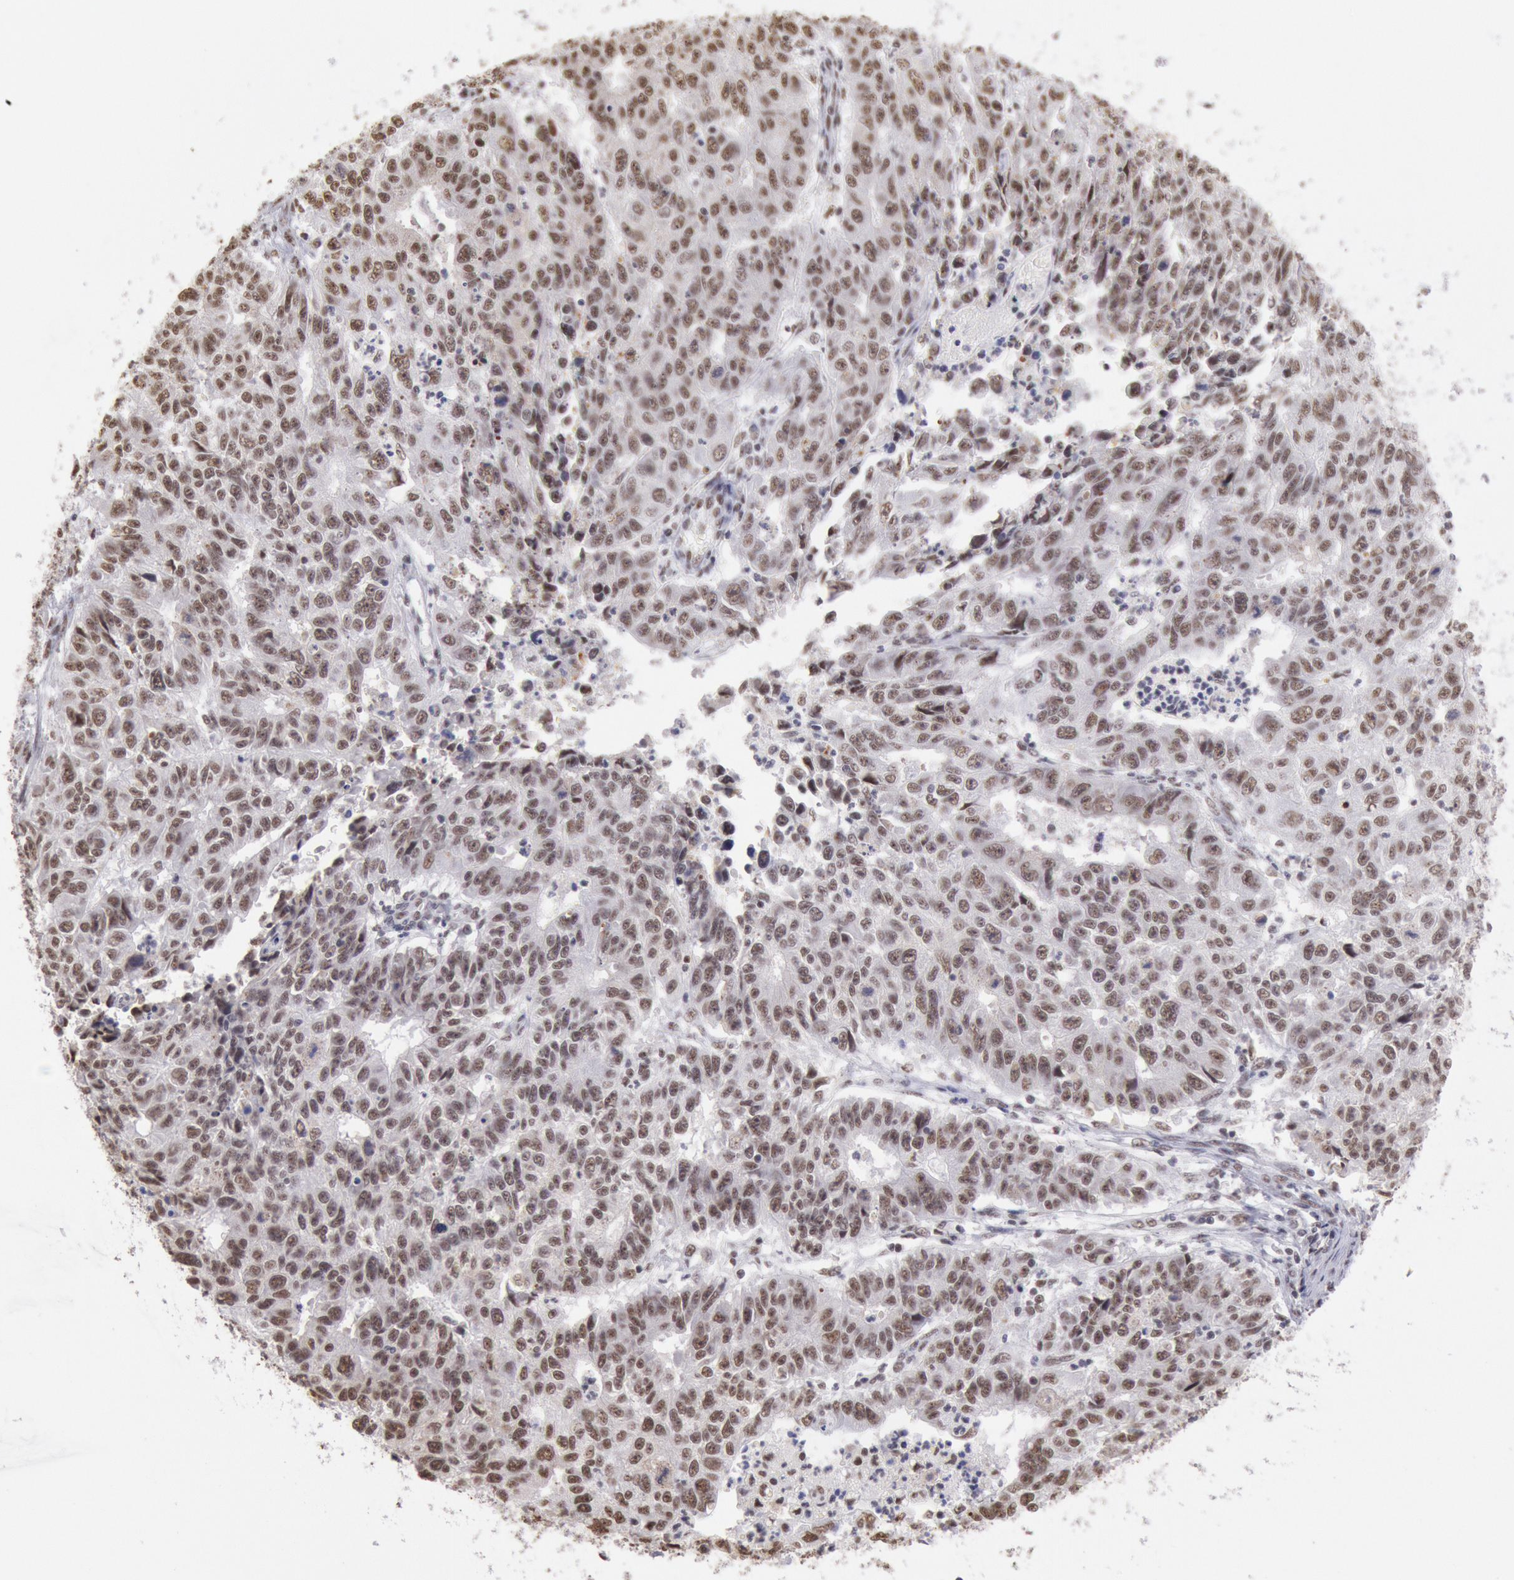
{"staining": {"intensity": "moderate", "quantity": ">75%", "location": "nuclear"}, "tissue": "endometrial cancer", "cell_type": "Tumor cells", "image_type": "cancer", "snomed": [{"axis": "morphology", "description": "Adenocarcinoma, NOS"}, {"axis": "topography", "description": "Endometrium"}], "caption": "Moderate nuclear expression is present in about >75% of tumor cells in endometrial adenocarcinoma.", "gene": "SNRPD3", "patient": {"sex": "female", "age": 42}}